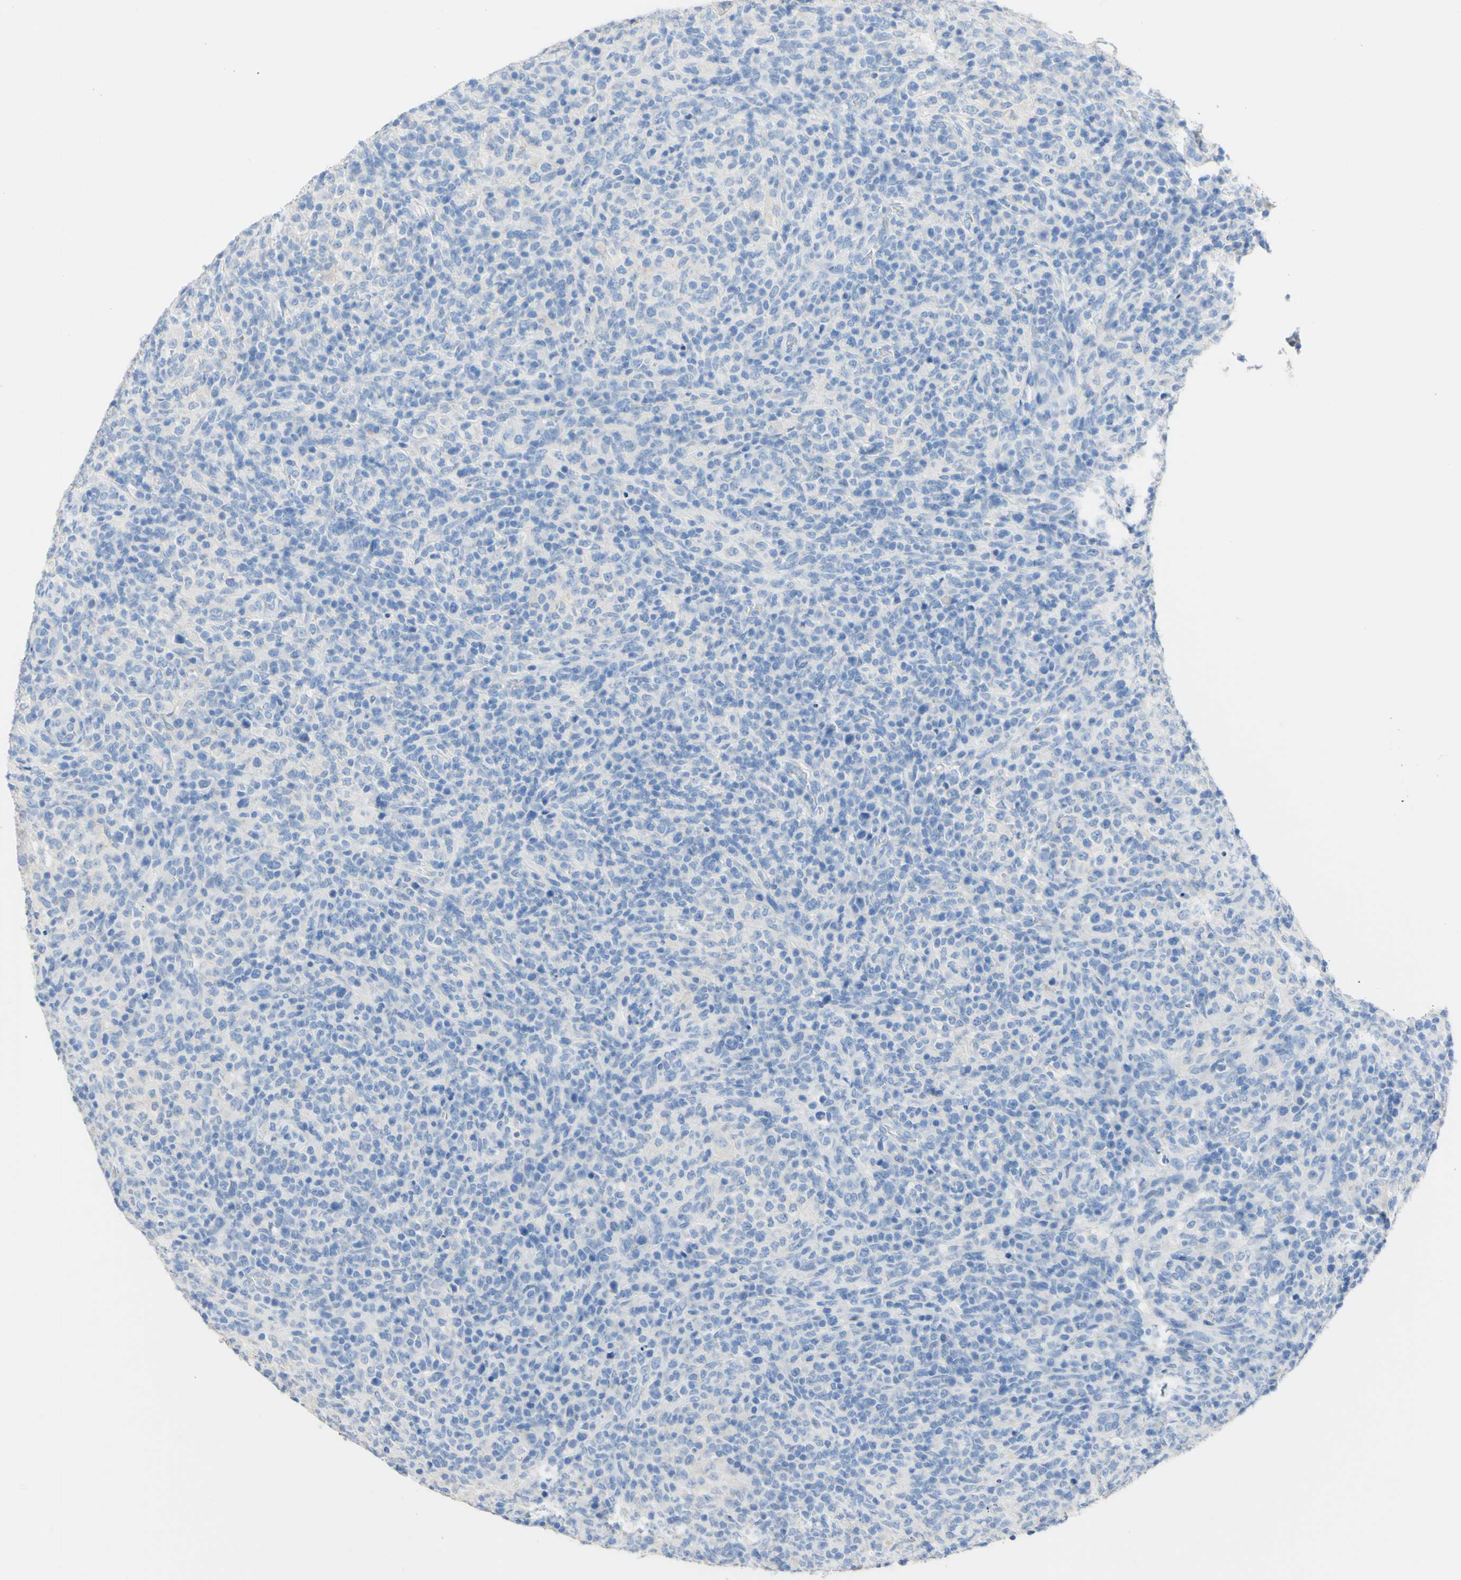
{"staining": {"intensity": "negative", "quantity": "none", "location": "none"}, "tissue": "lymphoma", "cell_type": "Tumor cells", "image_type": "cancer", "snomed": [{"axis": "morphology", "description": "Malignant lymphoma, non-Hodgkin's type, High grade"}, {"axis": "topography", "description": "Lymph node"}], "caption": "IHC of human malignant lymphoma, non-Hodgkin's type (high-grade) shows no staining in tumor cells.", "gene": "DSC2", "patient": {"sex": "female", "age": 76}}